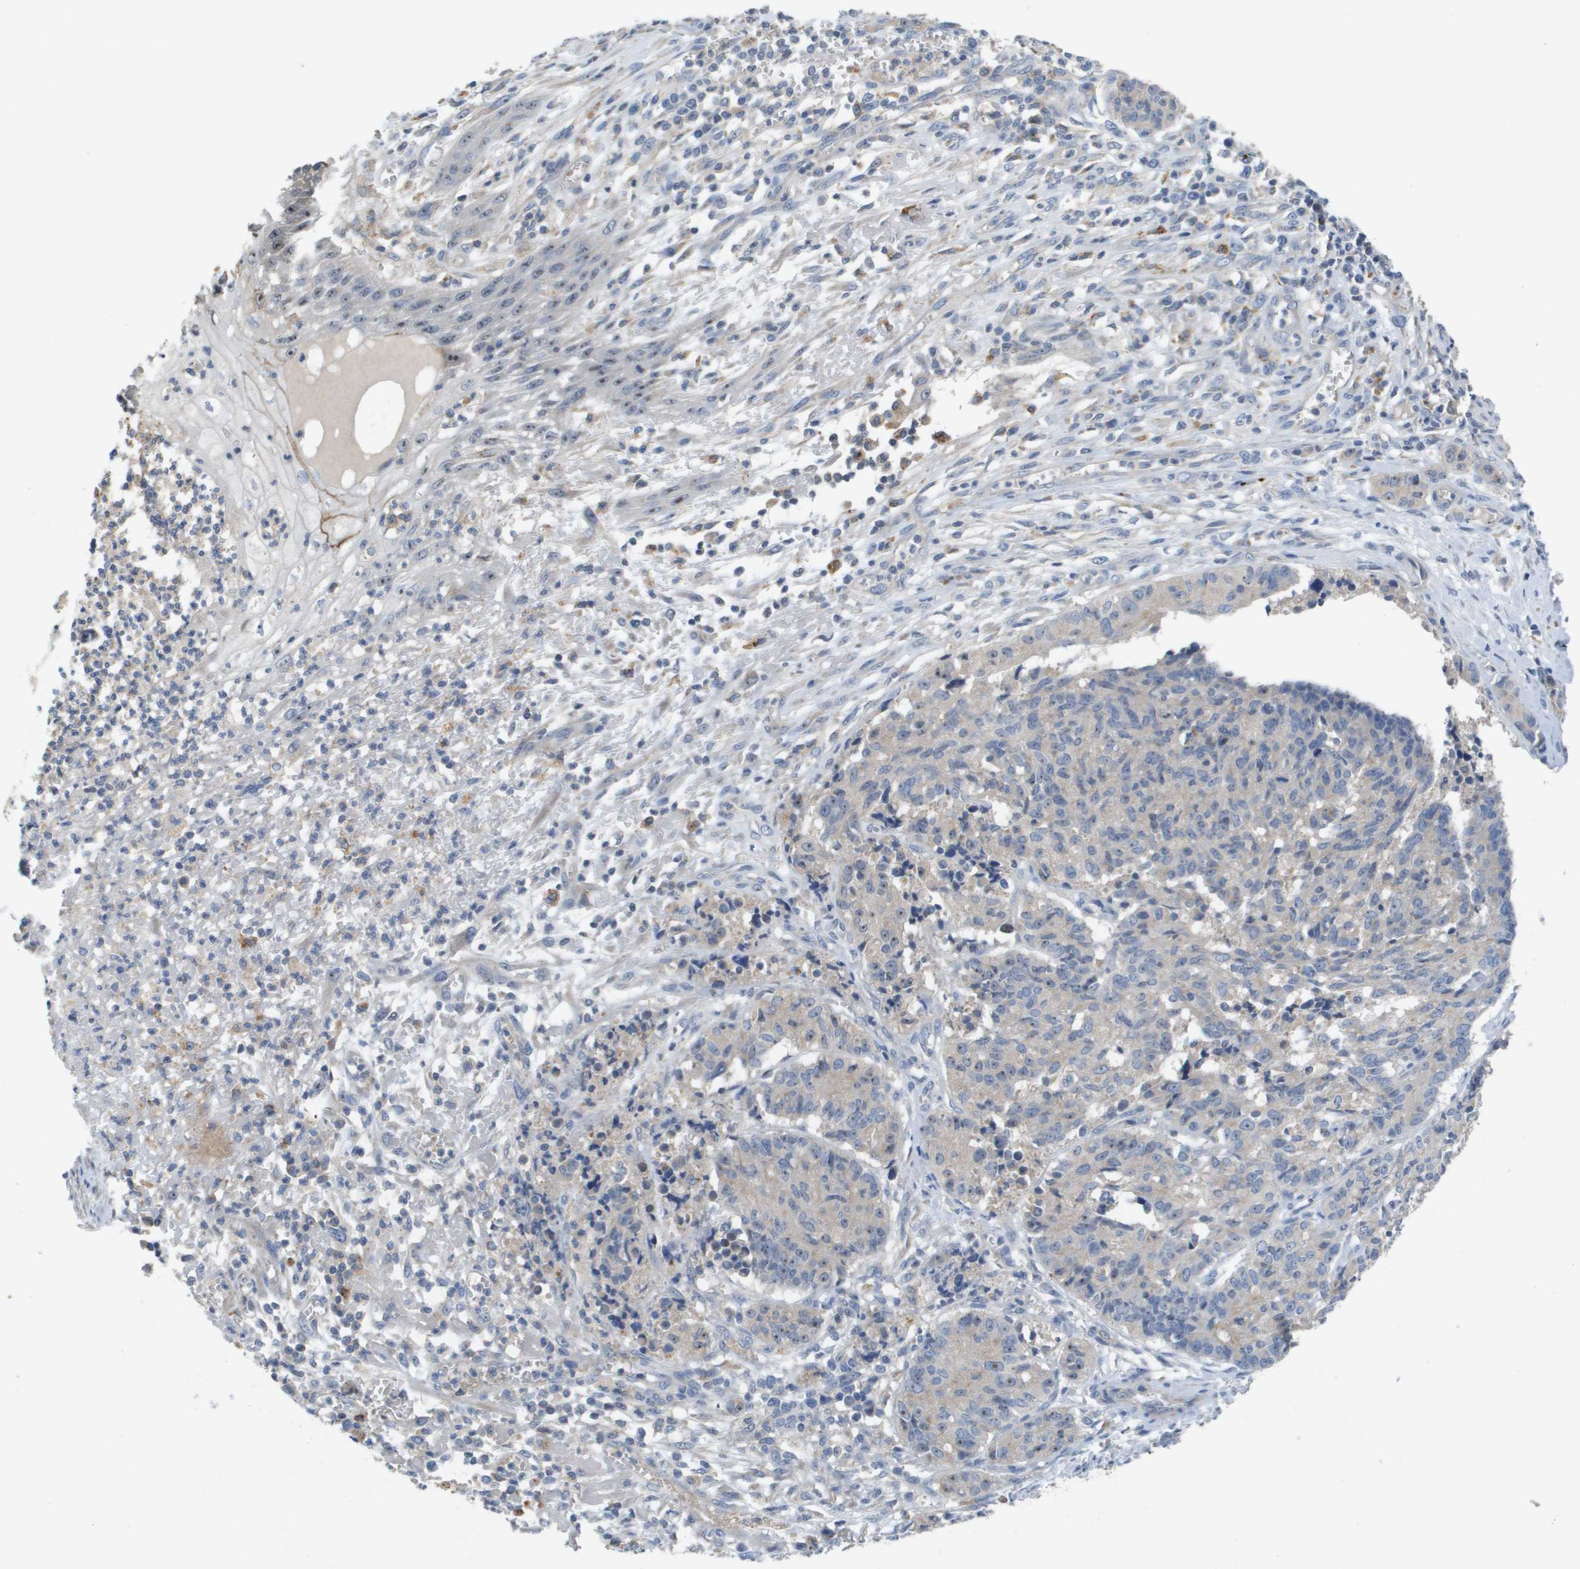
{"staining": {"intensity": "weak", "quantity": "<25%", "location": "cytoplasmic/membranous"}, "tissue": "cervical cancer", "cell_type": "Tumor cells", "image_type": "cancer", "snomed": [{"axis": "morphology", "description": "Squamous cell carcinoma, NOS"}, {"axis": "topography", "description": "Cervix"}], "caption": "Immunohistochemistry (IHC) of human cervical cancer shows no expression in tumor cells.", "gene": "B3GNT5", "patient": {"sex": "female", "age": 35}}